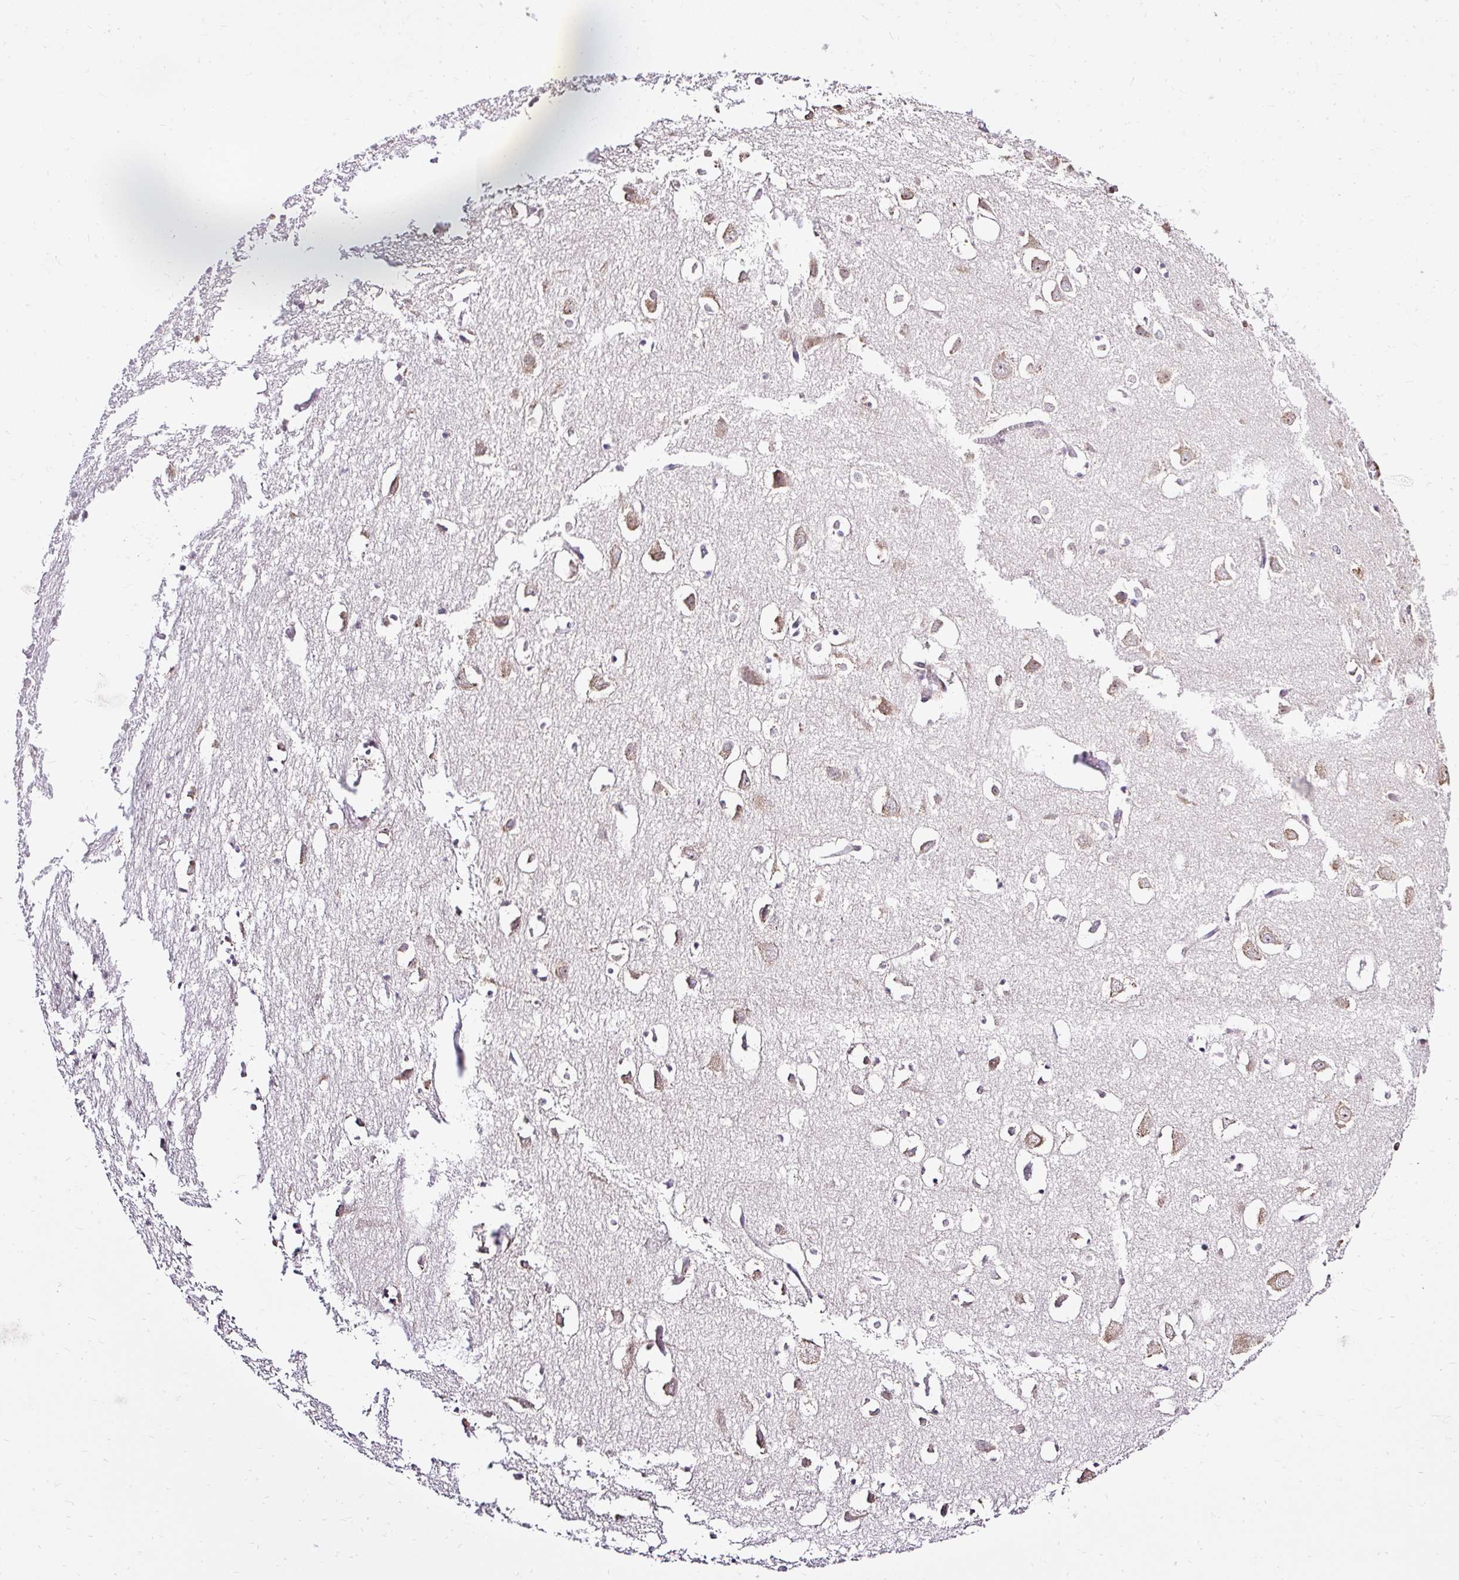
{"staining": {"intensity": "negative", "quantity": "none", "location": "none"}, "tissue": "cerebral cortex", "cell_type": "Endothelial cells", "image_type": "normal", "snomed": [{"axis": "morphology", "description": "Normal tissue, NOS"}, {"axis": "topography", "description": "Cerebral cortex"}], "caption": "Histopathology image shows no significant protein expression in endothelial cells of unremarkable cerebral cortex. (Stains: DAB (3,3'-diaminobenzidine) IHC with hematoxylin counter stain, Microscopy: brightfield microscopy at high magnification).", "gene": "SEC63", "patient": {"sex": "male", "age": 70}}